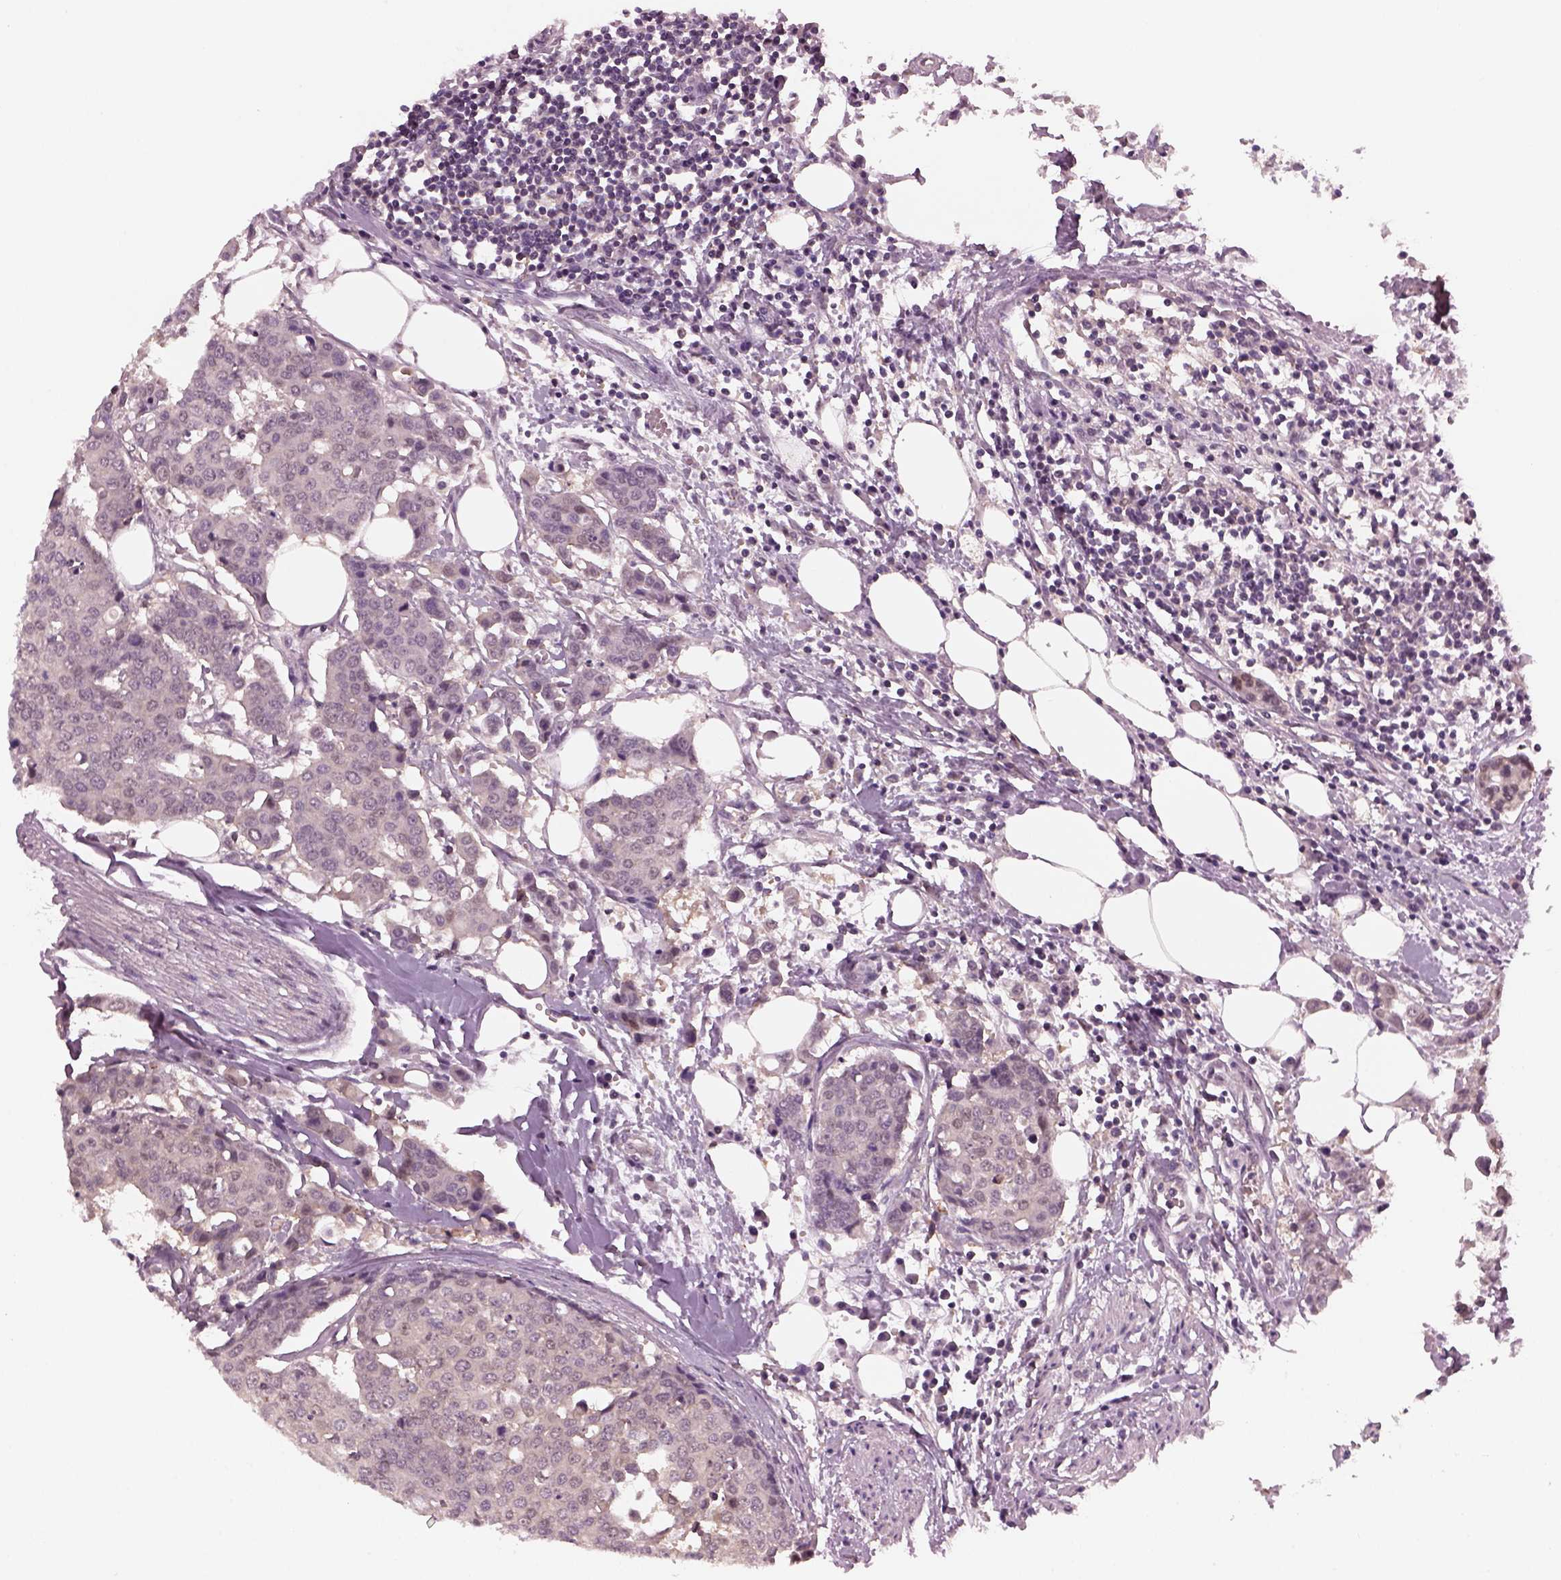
{"staining": {"intensity": "negative", "quantity": "none", "location": "none"}, "tissue": "carcinoid", "cell_type": "Tumor cells", "image_type": "cancer", "snomed": [{"axis": "morphology", "description": "Carcinoid, malignant, NOS"}, {"axis": "topography", "description": "Colon"}], "caption": "Tumor cells show no significant staining in carcinoid.", "gene": "SRI", "patient": {"sex": "male", "age": 81}}